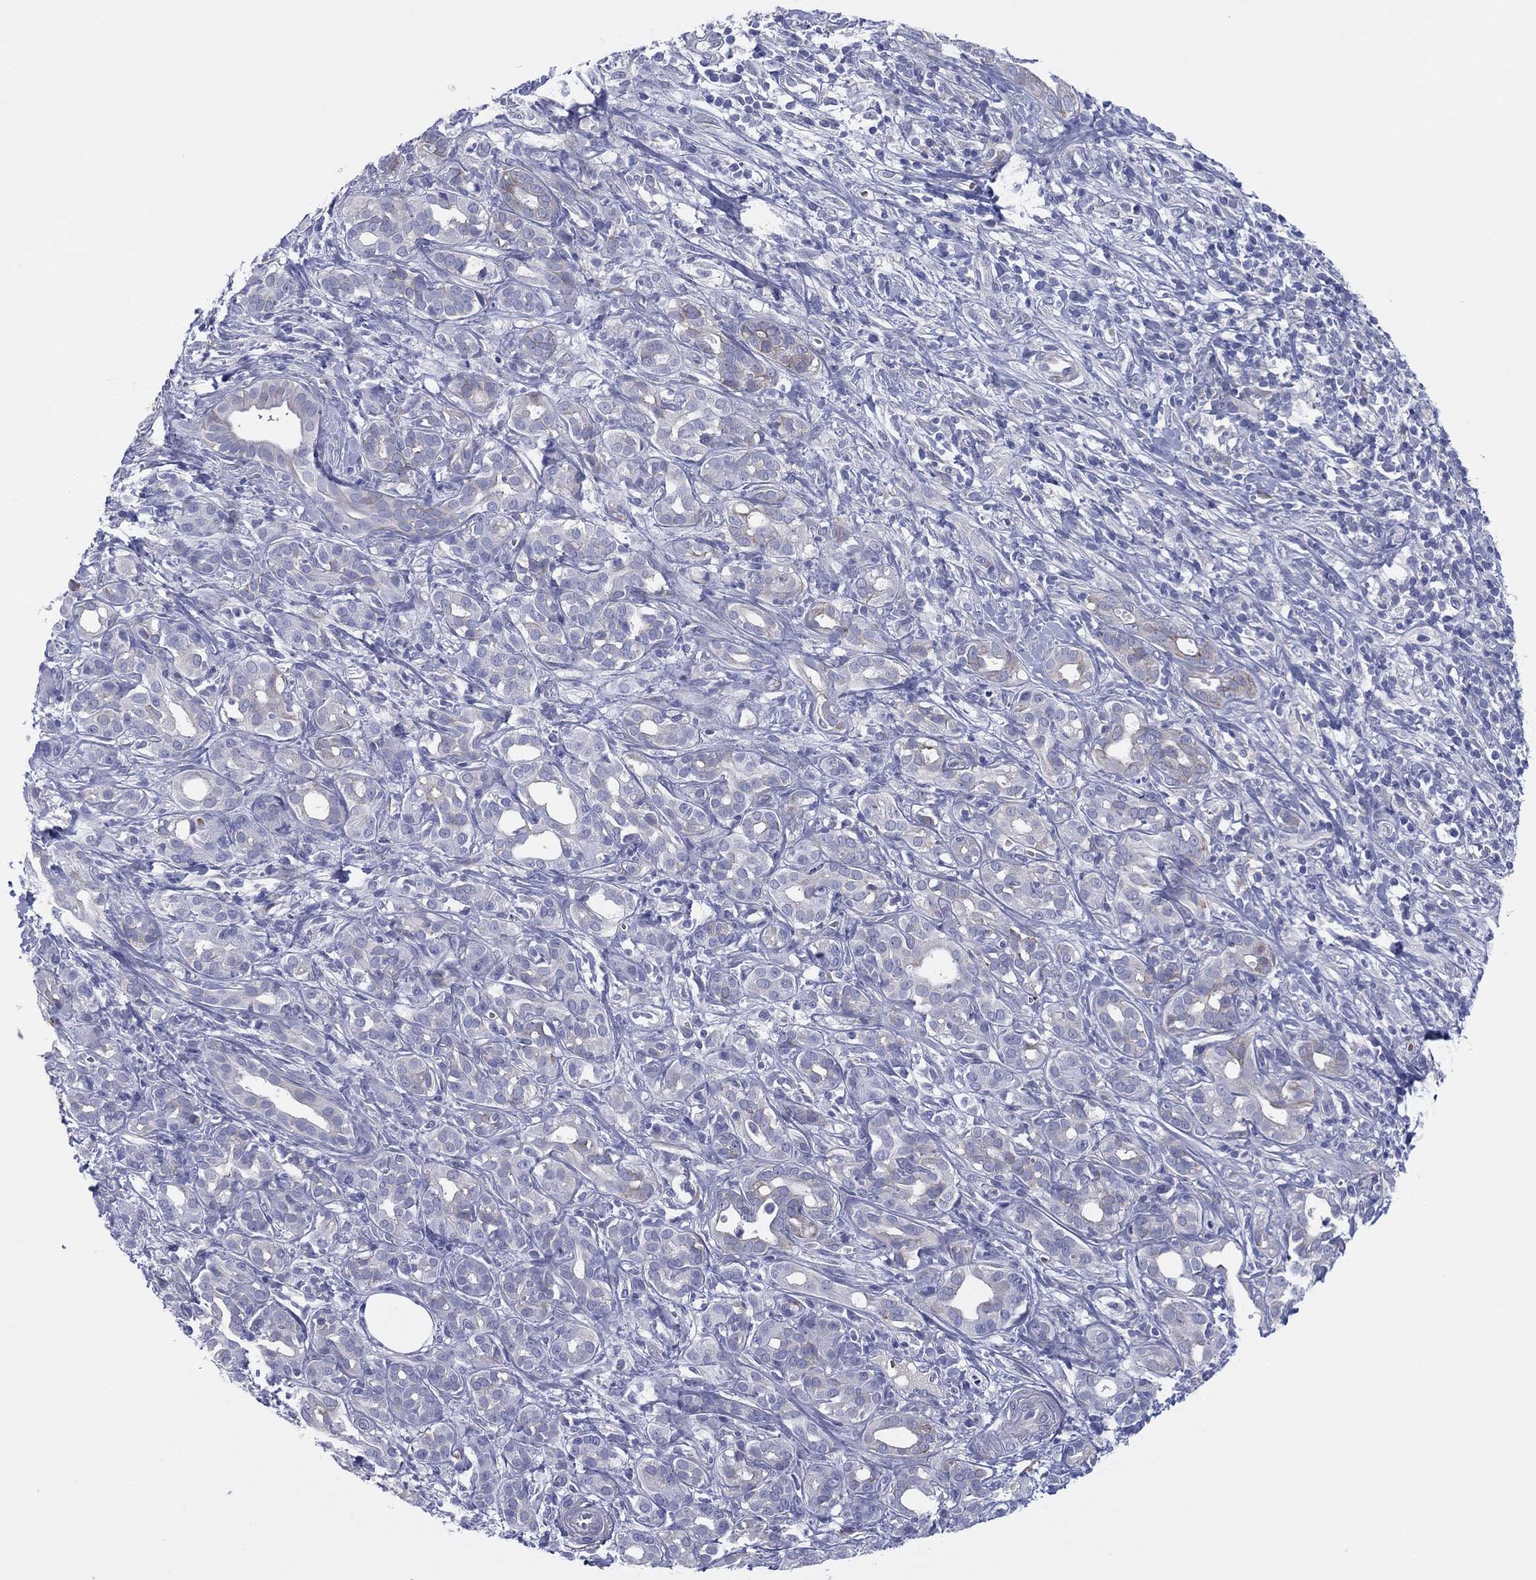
{"staining": {"intensity": "negative", "quantity": "none", "location": "none"}, "tissue": "pancreatic cancer", "cell_type": "Tumor cells", "image_type": "cancer", "snomed": [{"axis": "morphology", "description": "Adenocarcinoma, NOS"}, {"axis": "topography", "description": "Pancreas"}], "caption": "Tumor cells are negative for protein expression in human pancreatic adenocarcinoma.", "gene": "HEATR4", "patient": {"sex": "male", "age": 61}}